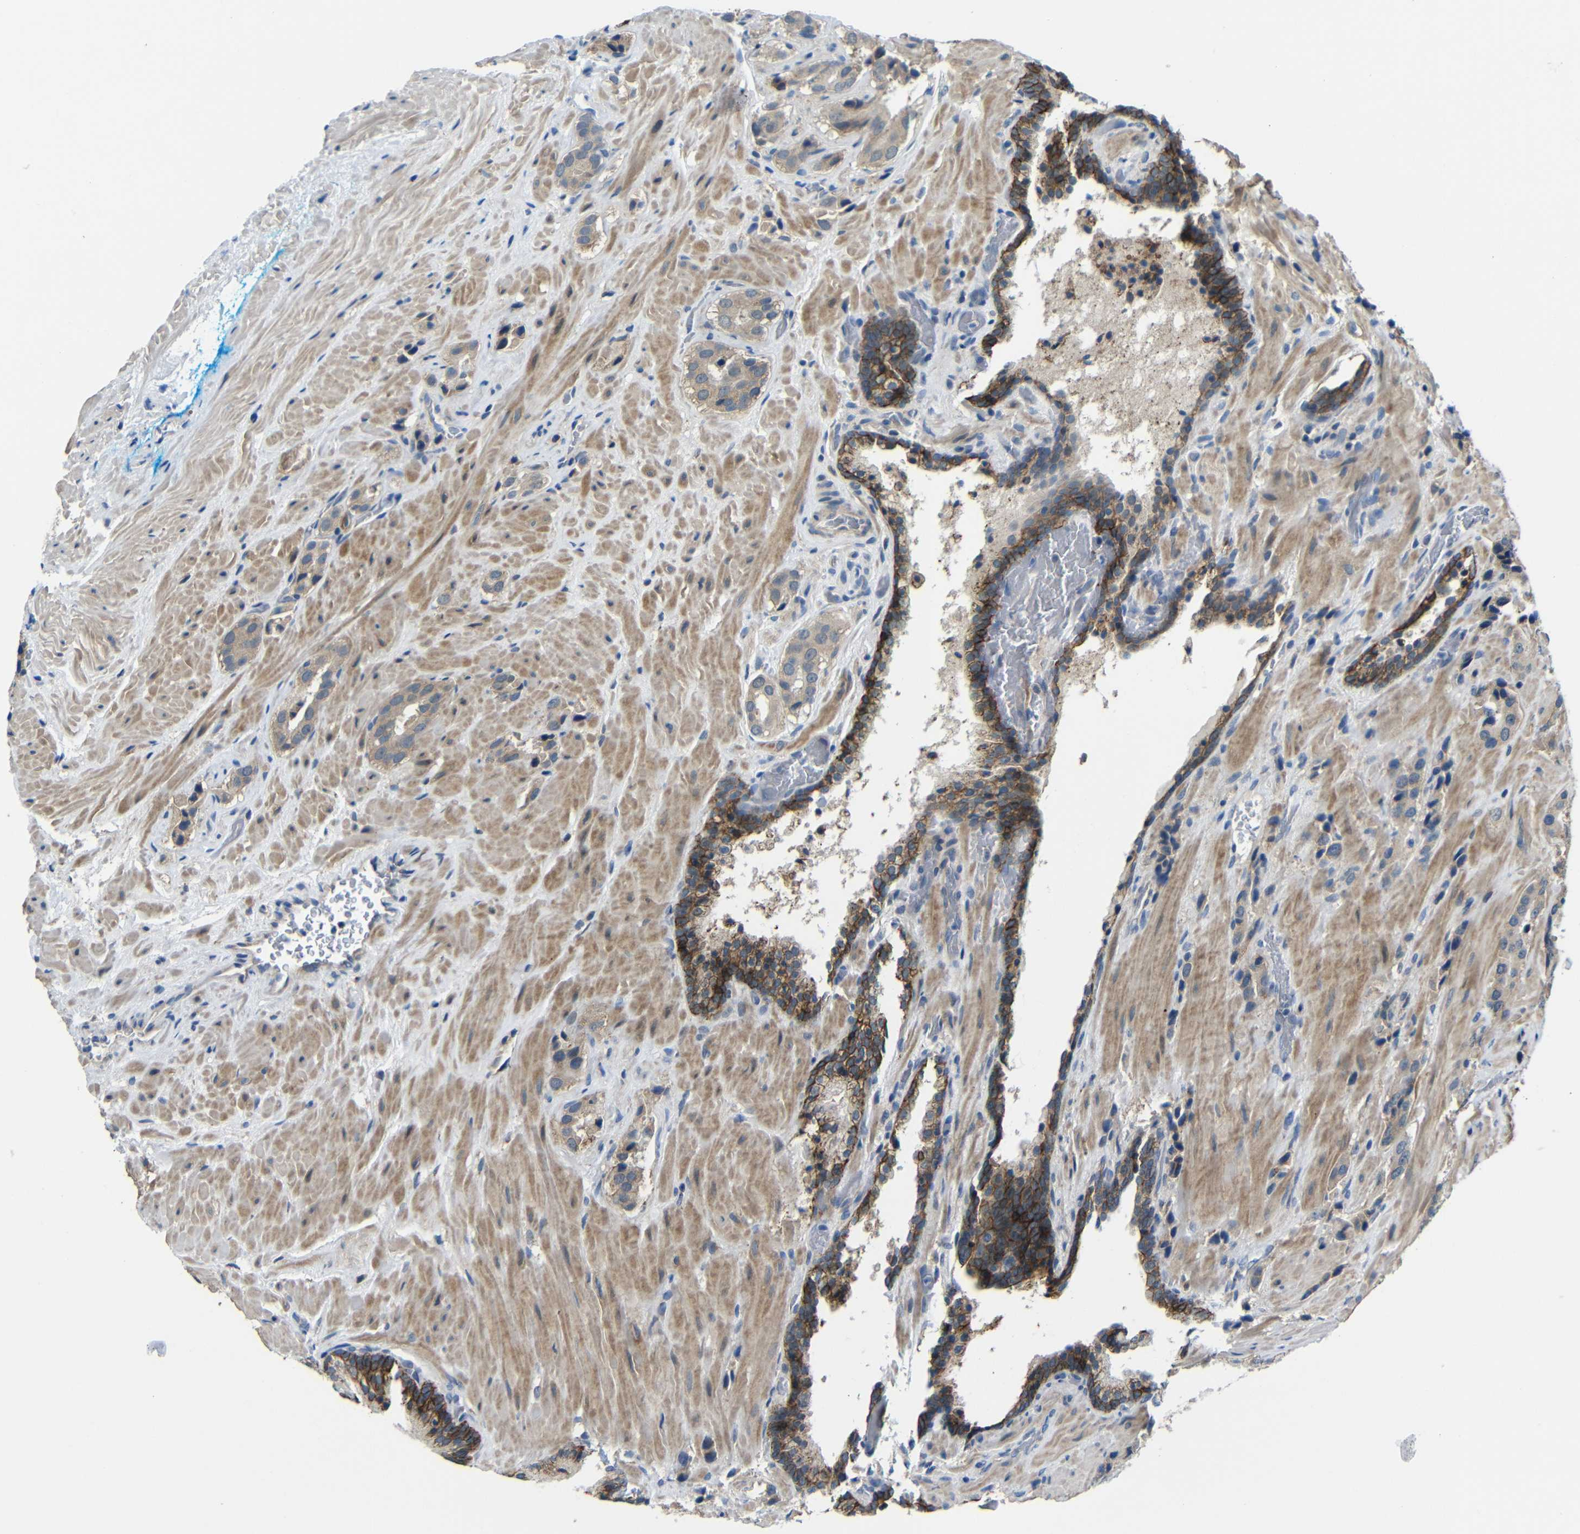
{"staining": {"intensity": "negative", "quantity": "none", "location": "none"}, "tissue": "prostate cancer", "cell_type": "Tumor cells", "image_type": "cancer", "snomed": [{"axis": "morphology", "description": "Adenocarcinoma, High grade"}, {"axis": "topography", "description": "Prostate"}], "caption": "High magnification brightfield microscopy of prostate adenocarcinoma (high-grade) stained with DAB (brown) and counterstained with hematoxylin (blue): tumor cells show no significant staining.", "gene": "ZNF90", "patient": {"sex": "male", "age": 64}}